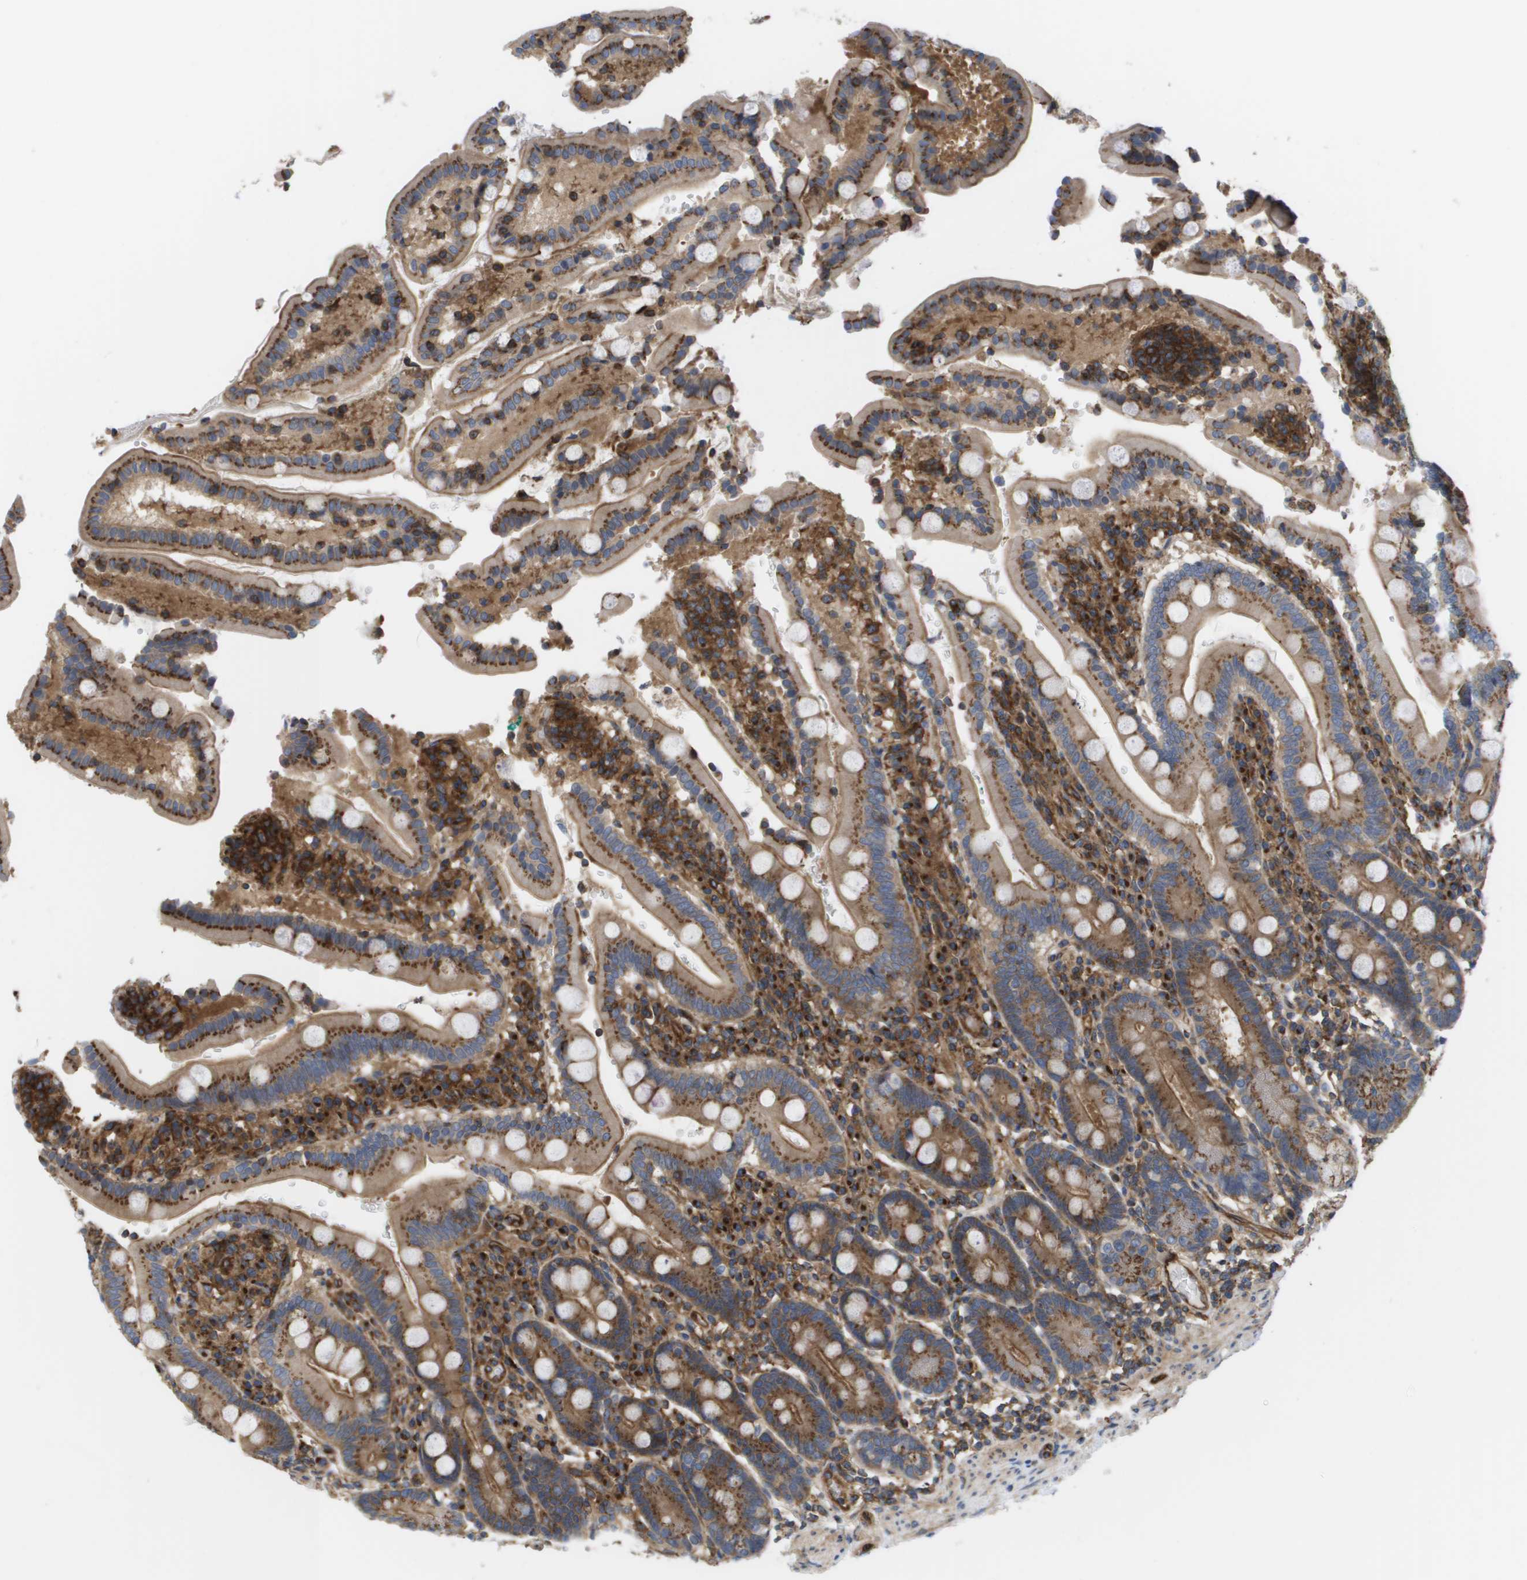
{"staining": {"intensity": "moderate", "quantity": ">75%", "location": "cytoplasmic/membranous"}, "tissue": "duodenum", "cell_type": "Glandular cells", "image_type": "normal", "snomed": [{"axis": "morphology", "description": "Normal tissue, NOS"}, {"axis": "topography", "description": "Small intestine, NOS"}], "caption": "Immunohistochemical staining of unremarkable human duodenum exhibits medium levels of moderate cytoplasmic/membranous expression in approximately >75% of glandular cells.", "gene": "BST2", "patient": {"sex": "female", "age": 71}}